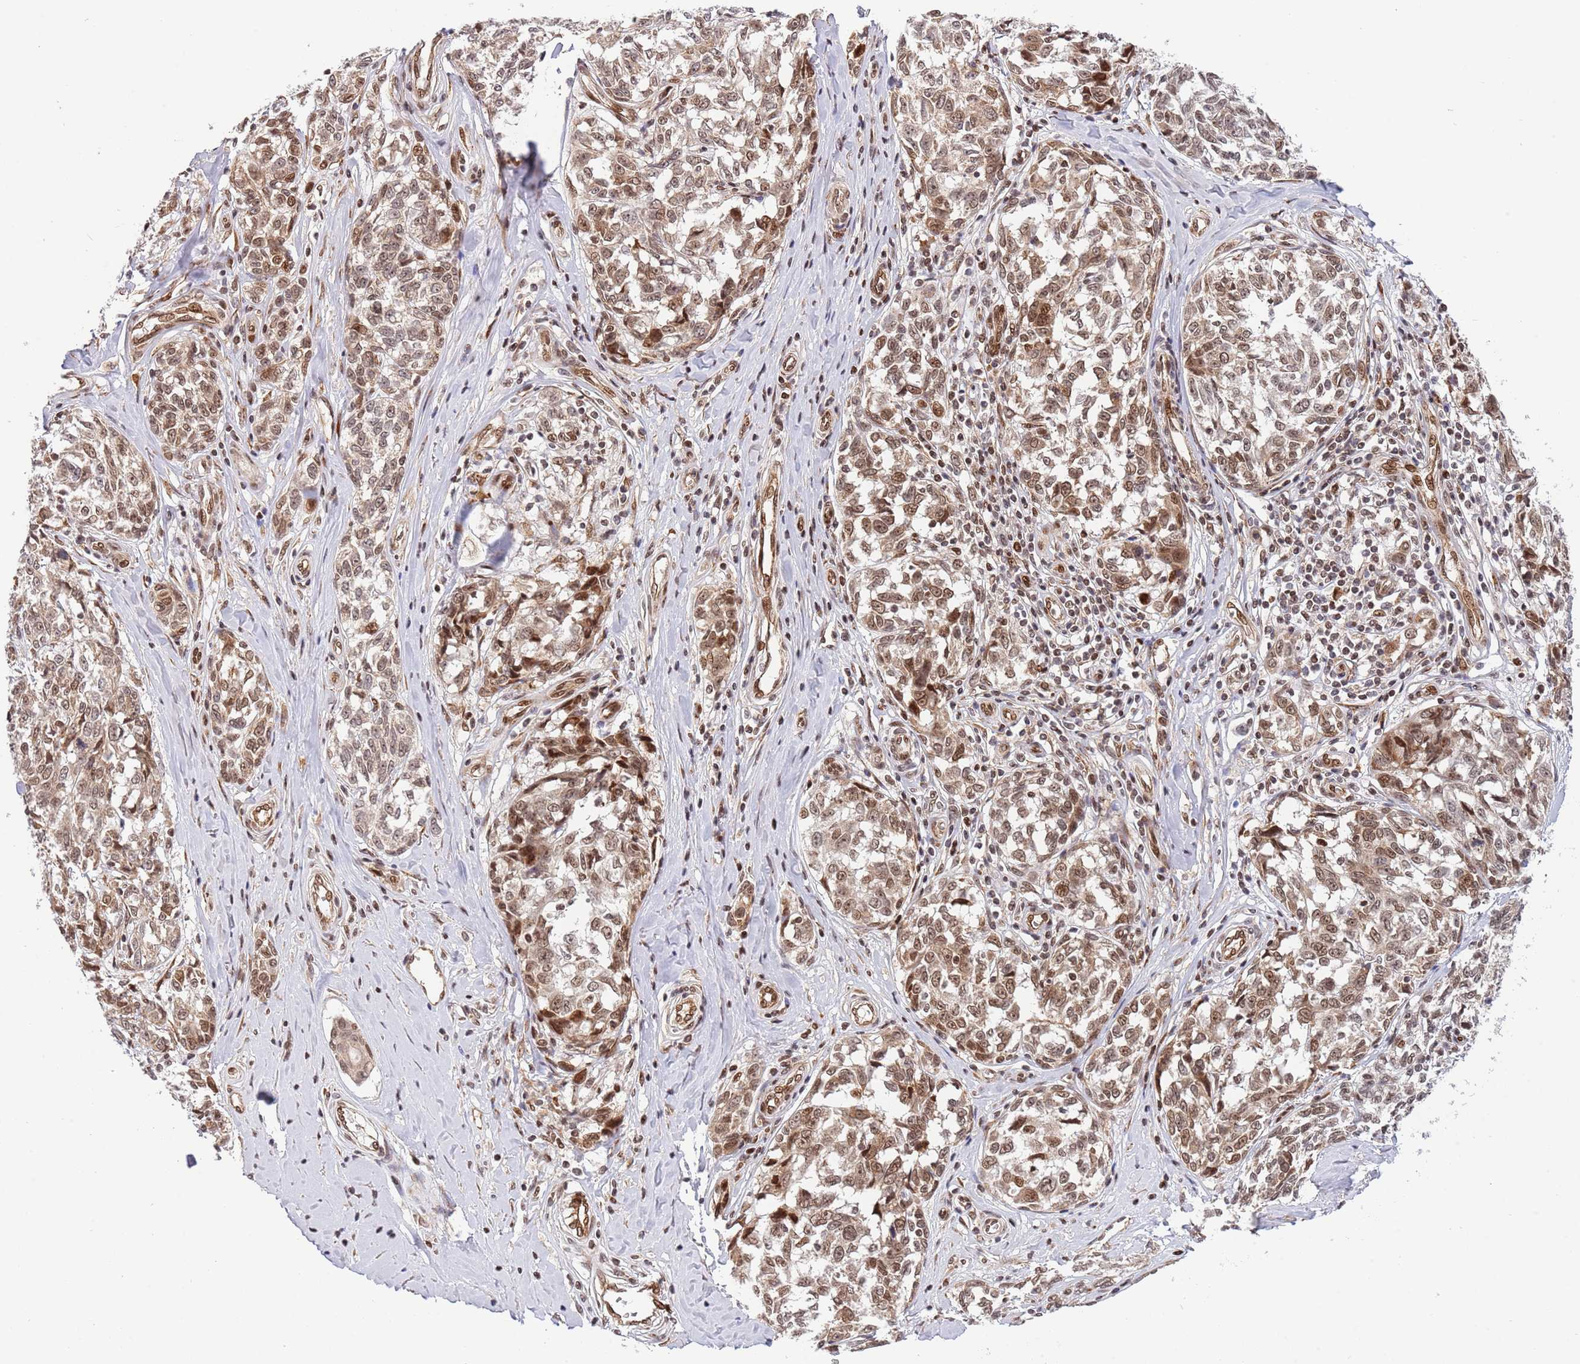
{"staining": {"intensity": "moderate", "quantity": ">75%", "location": "nuclear"}, "tissue": "melanoma", "cell_type": "Tumor cells", "image_type": "cancer", "snomed": [{"axis": "morphology", "description": "Normal tissue, NOS"}, {"axis": "morphology", "description": "Malignant melanoma, NOS"}, {"axis": "topography", "description": "Skin"}], "caption": "Human malignant melanoma stained for a protein (brown) exhibits moderate nuclear positive staining in approximately >75% of tumor cells.", "gene": "TBX10", "patient": {"sex": "female", "age": 64}}